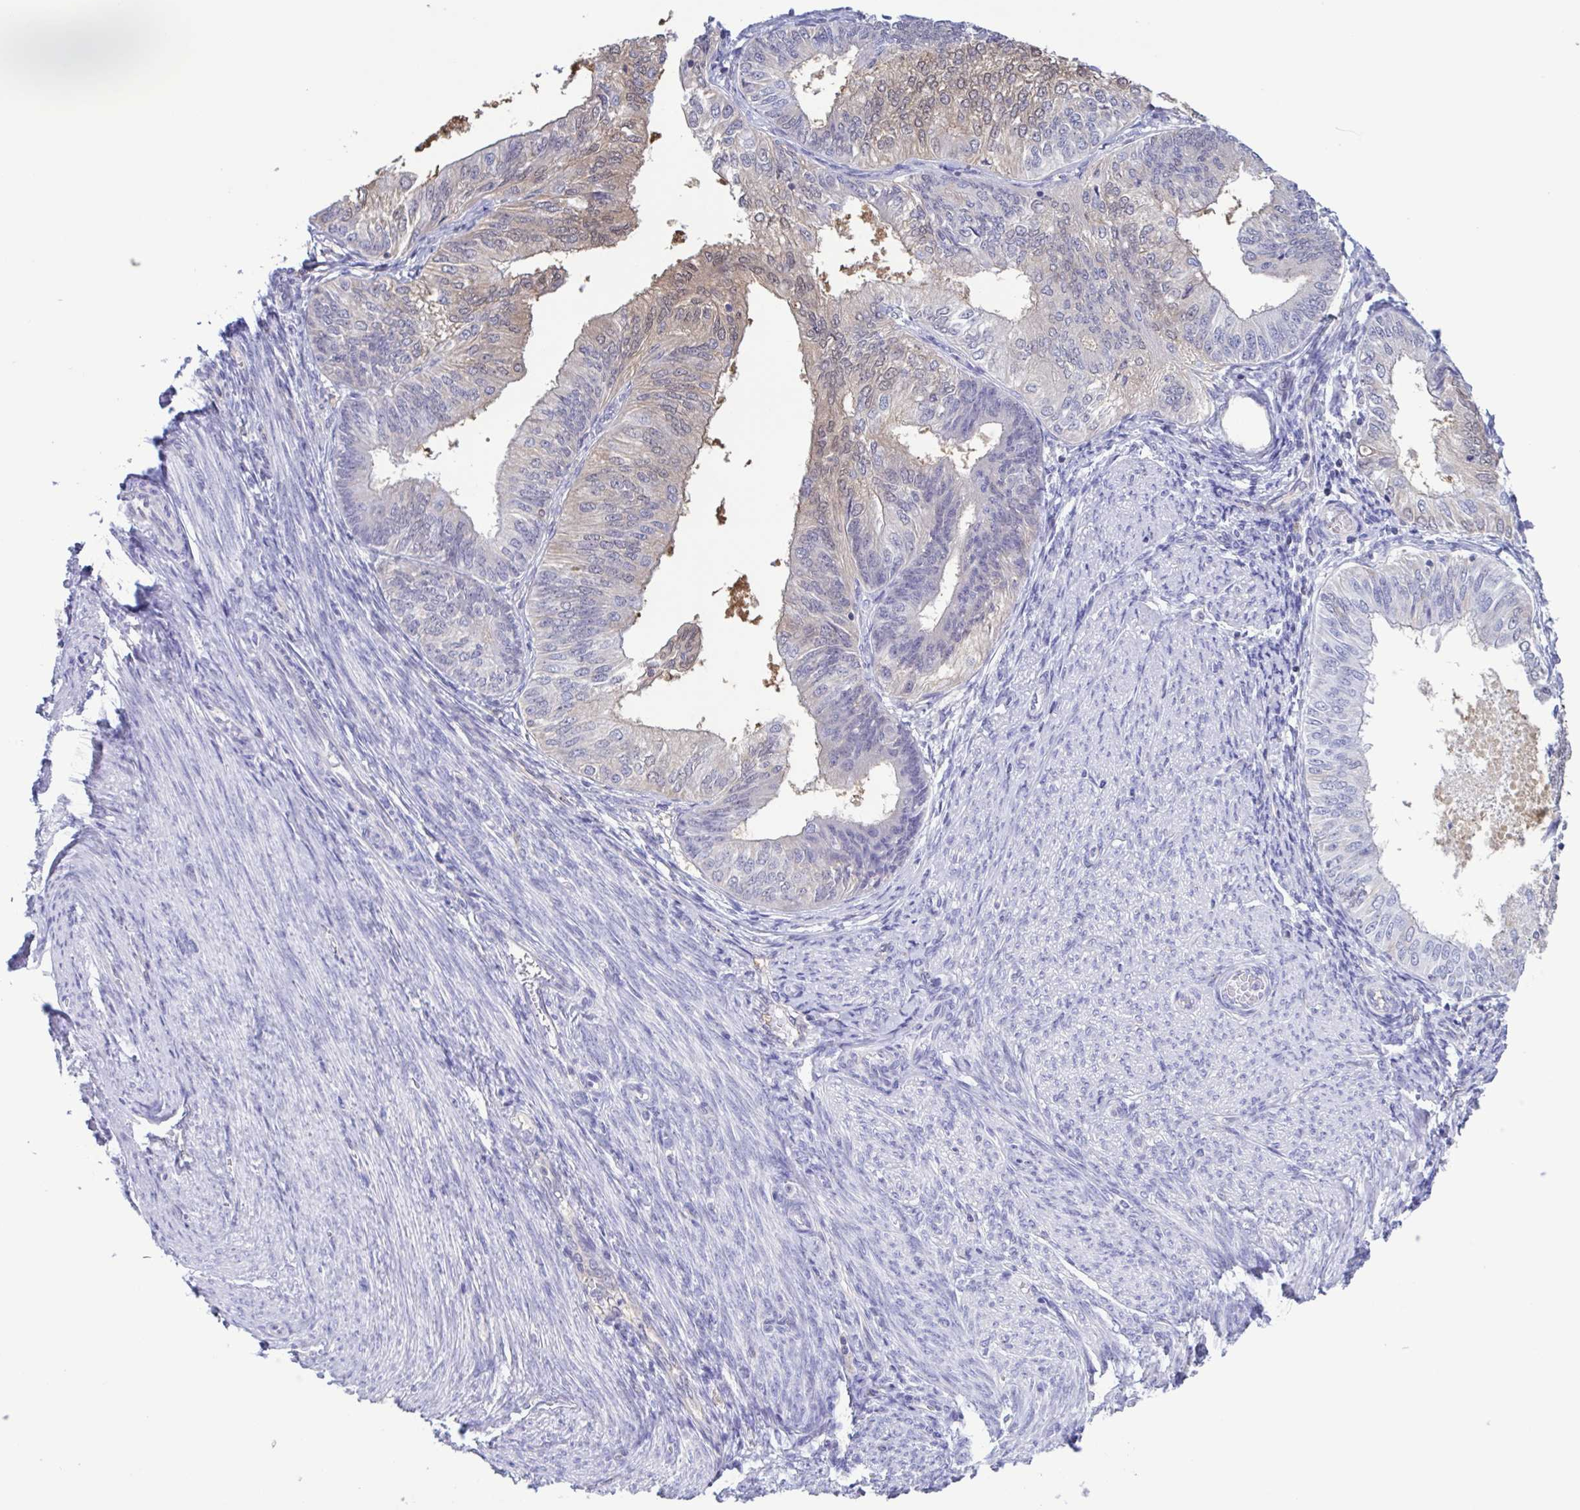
{"staining": {"intensity": "weak", "quantity": "<25%", "location": "cytoplasmic/membranous,nuclear"}, "tissue": "endometrial cancer", "cell_type": "Tumor cells", "image_type": "cancer", "snomed": [{"axis": "morphology", "description": "Adenocarcinoma, NOS"}, {"axis": "topography", "description": "Endometrium"}], "caption": "Protein analysis of endometrial cancer (adenocarcinoma) reveals no significant positivity in tumor cells.", "gene": "LDHC", "patient": {"sex": "female", "age": 58}}